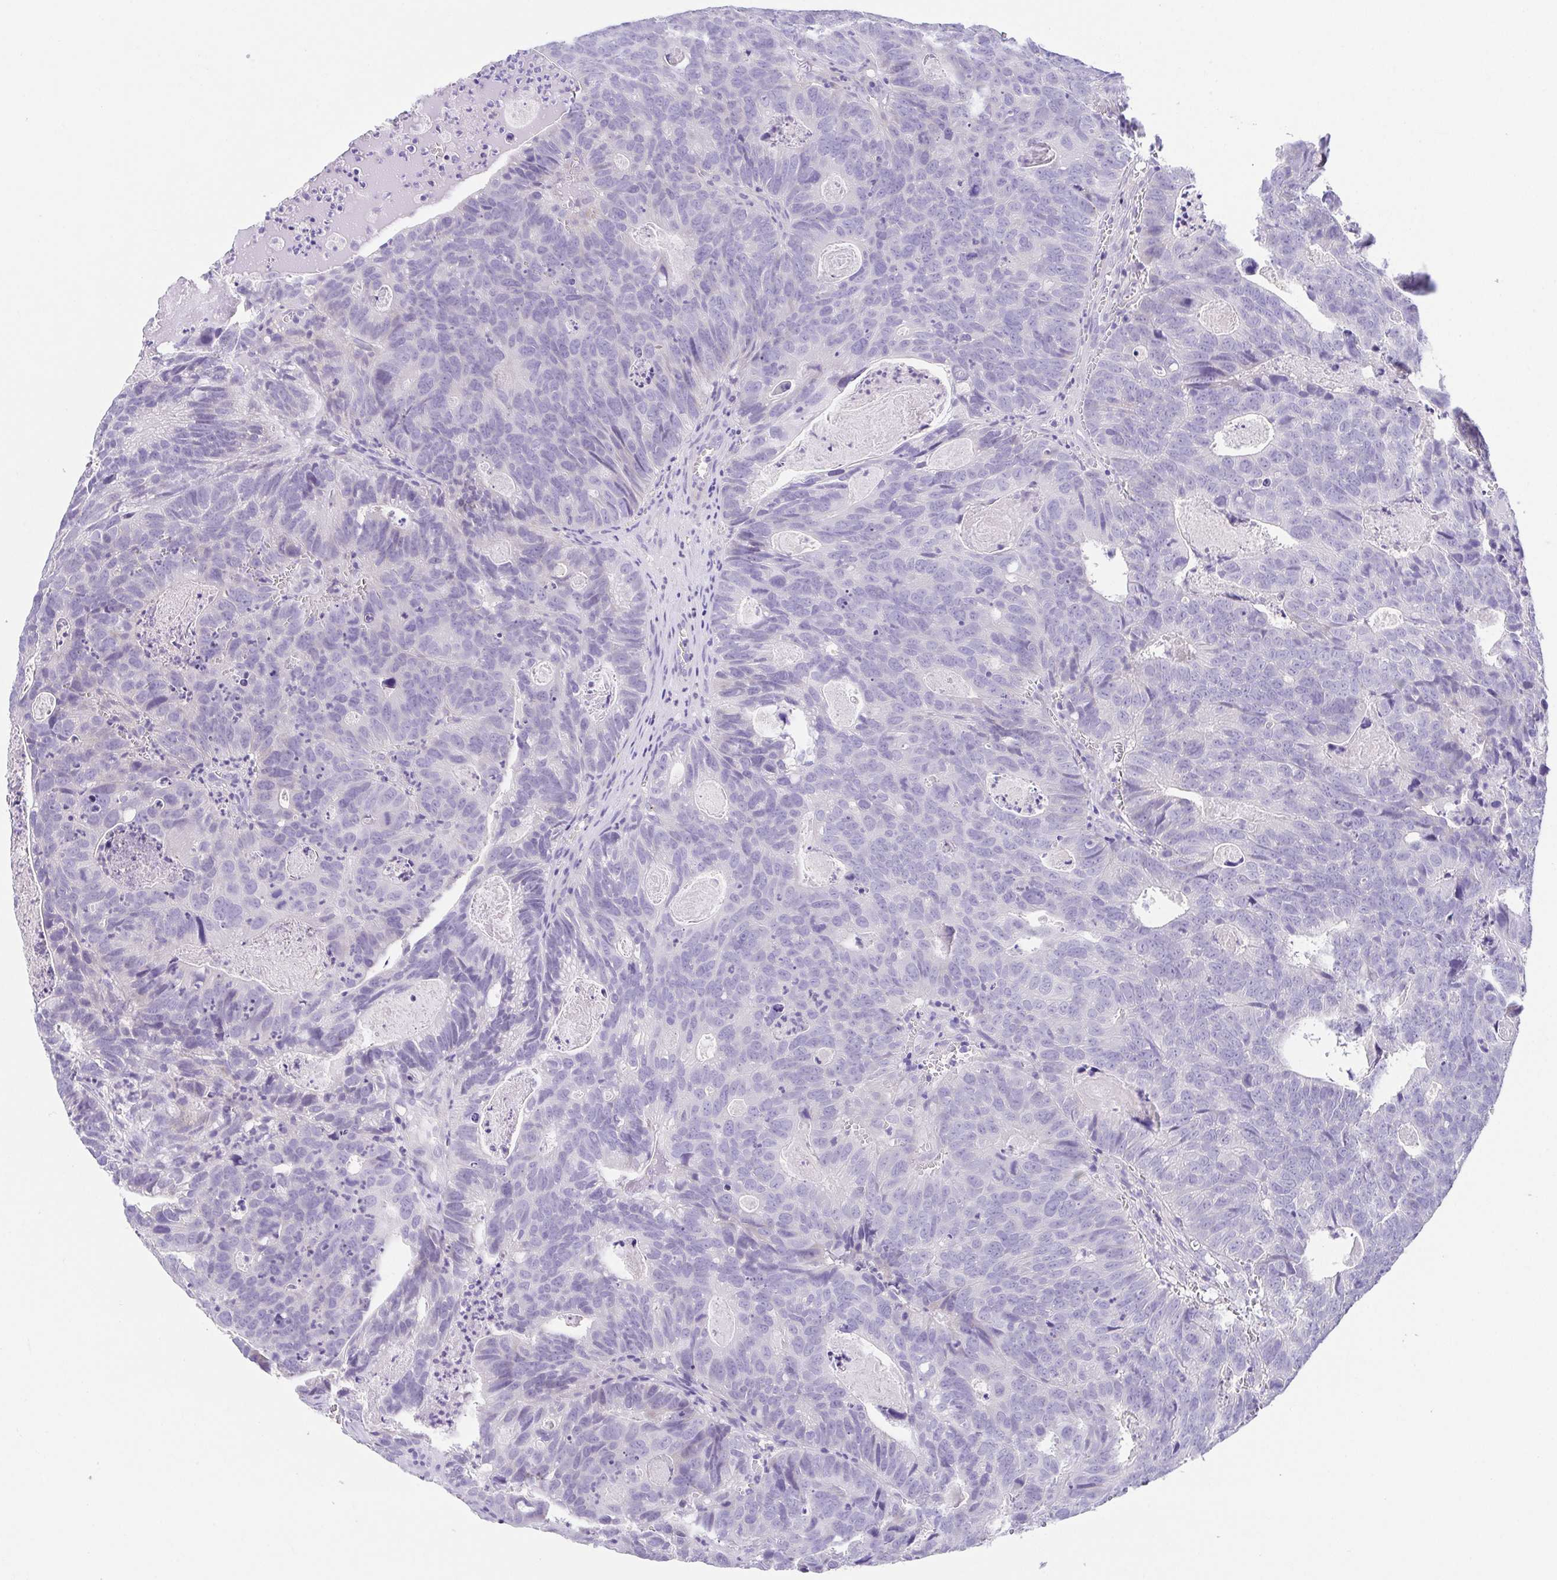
{"staining": {"intensity": "negative", "quantity": "none", "location": "none"}, "tissue": "head and neck cancer", "cell_type": "Tumor cells", "image_type": "cancer", "snomed": [{"axis": "morphology", "description": "Adenocarcinoma, NOS"}, {"axis": "topography", "description": "Head-Neck"}], "caption": "Protein analysis of head and neck cancer exhibits no significant expression in tumor cells.", "gene": "HAPLN2", "patient": {"sex": "male", "age": 62}}